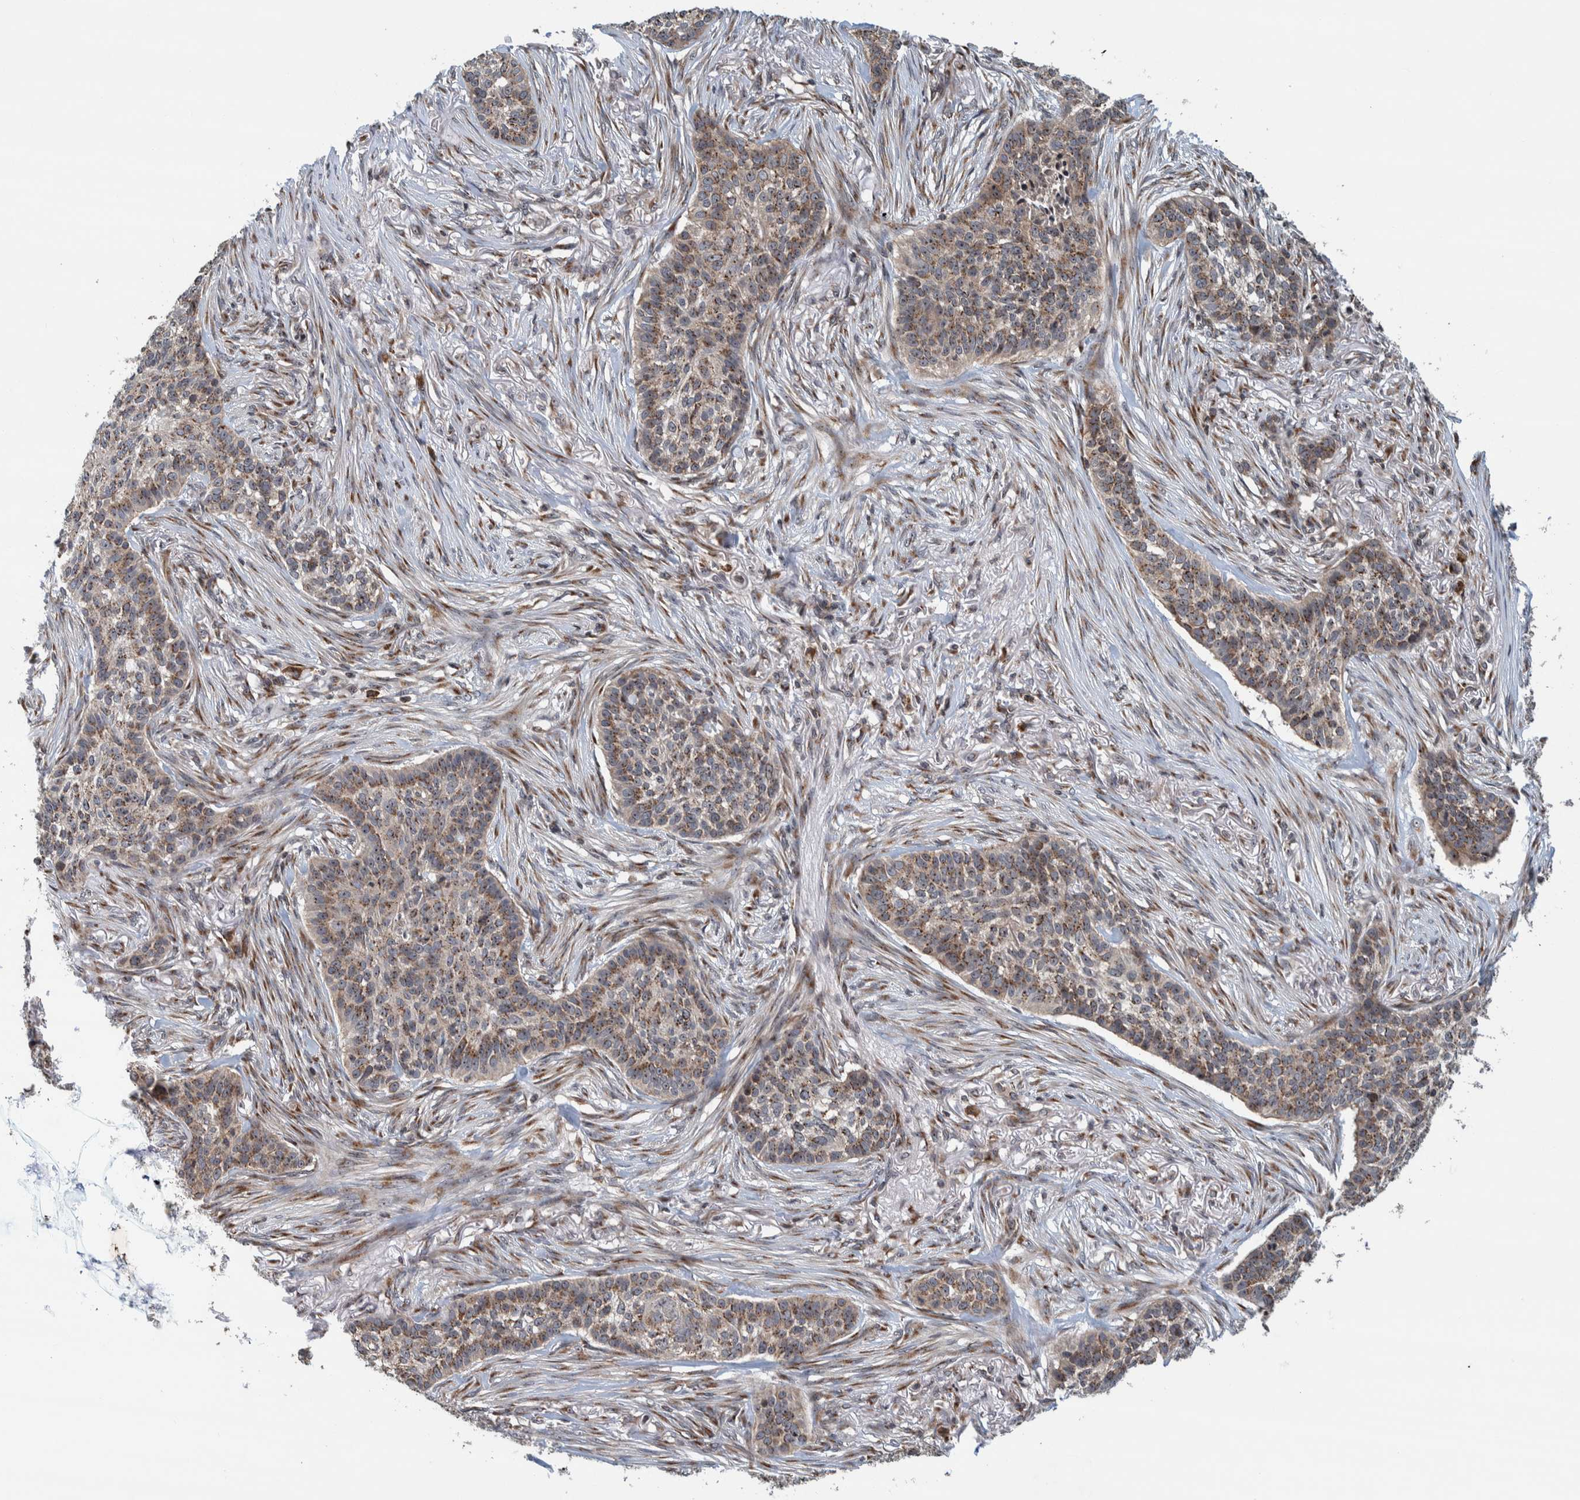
{"staining": {"intensity": "moderate", "quantity": "25%-75%", "location": "cytoplasmic/membranous,nuclear"}, "tissue": "skin cancer", "cell_type": "Tumor cells", "image_type": "cancer", "snomed": [{"axis": "morphology", "description": "Basal cell carcinoma"}, {"axis": "topography", "description": "Skin"}], "caption": "Tumor cells reveal medium levels of moderate cytoplasmic/membranous and nuclear staining in about 25%-75% of cells in human skin cancer.", "gene": "CCDC182", "patient": {"sex": "male", "age": 85}}